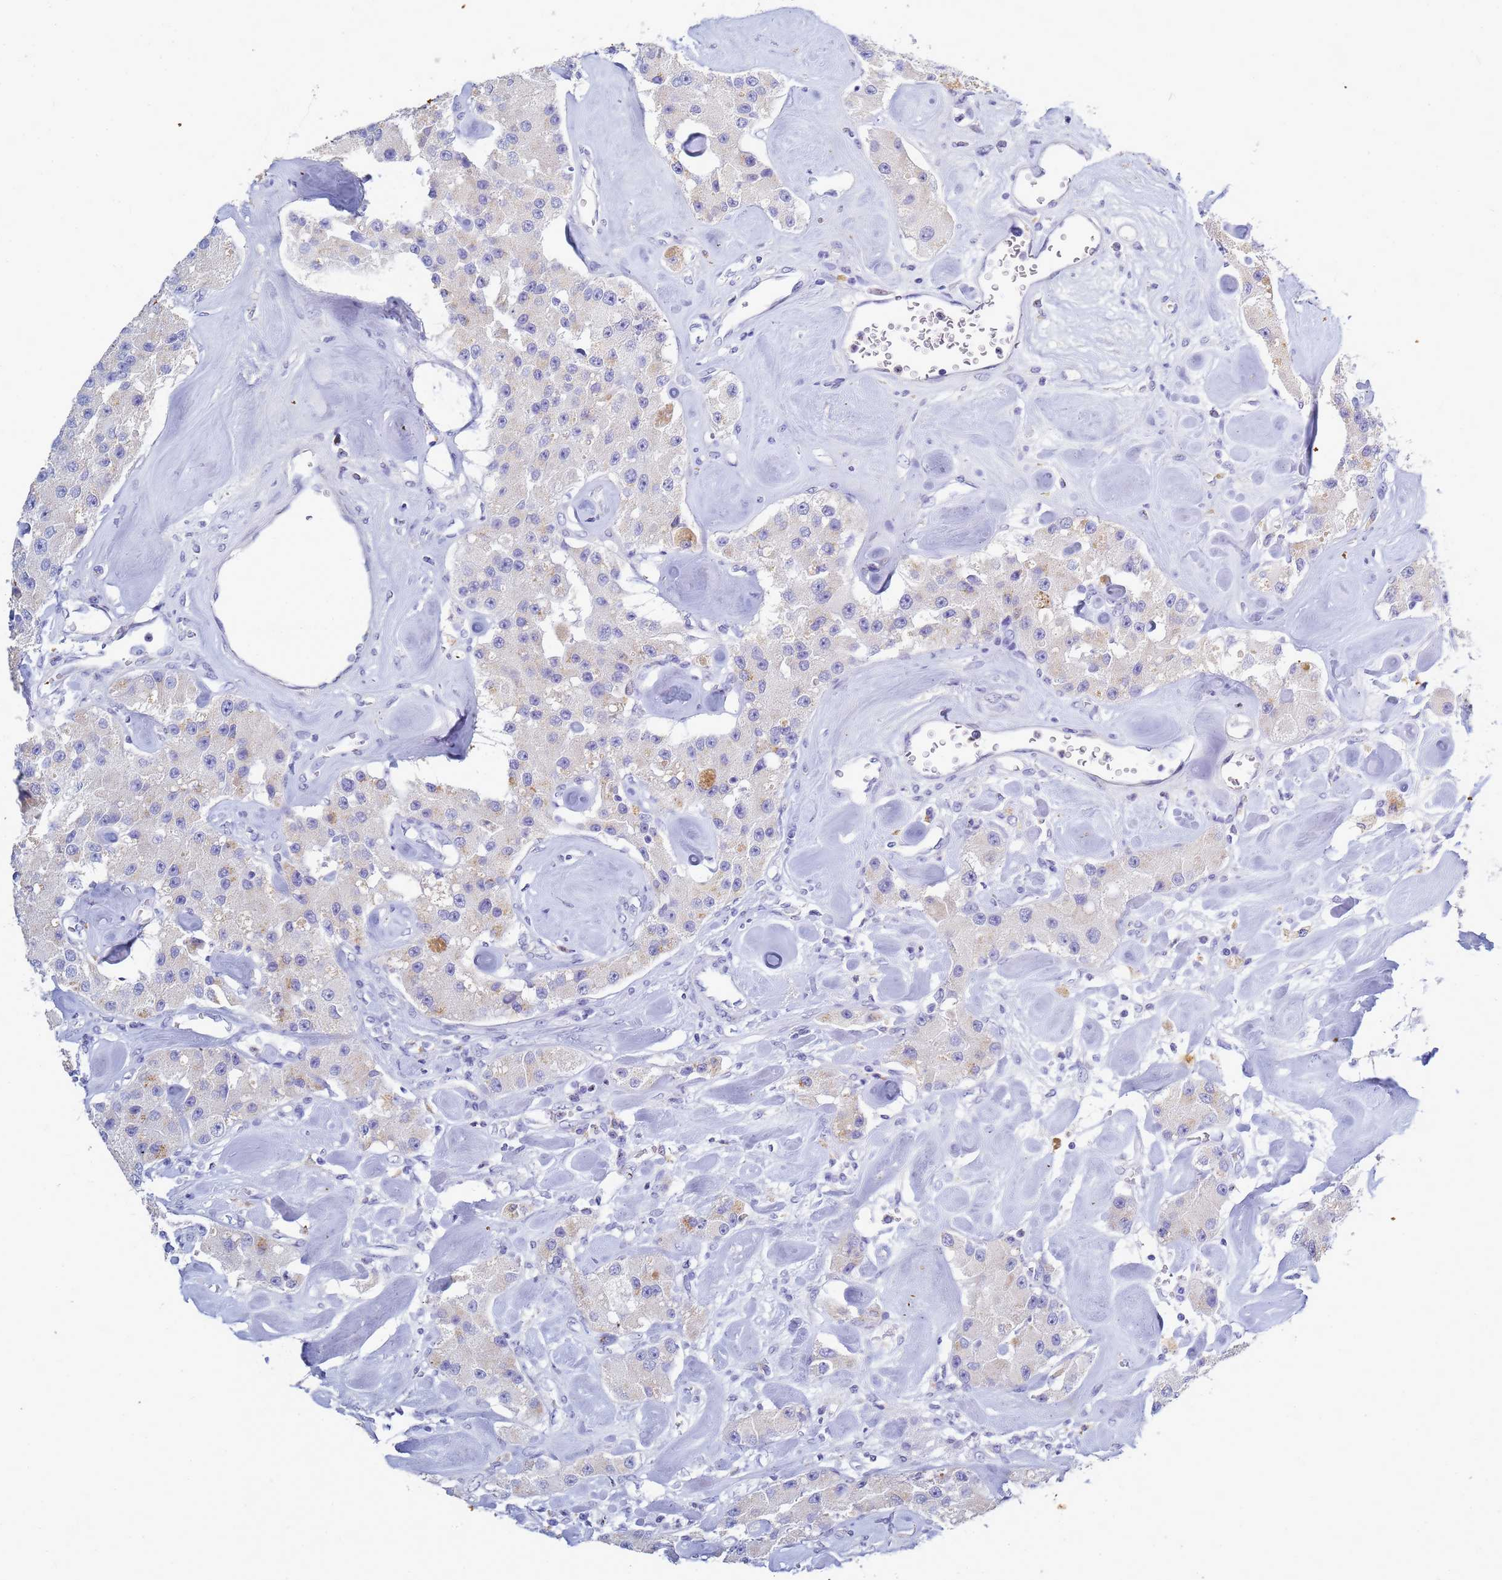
{"staining": {"intensity": "moderate", "quantity": "<25%", "location": "cytoplasmic/membranous"}, "tissue": "carcinoid", "cell_type": "Tumor cells", "image_type": "cancer", "snomed": [{"axis": "morphology", "description": "Carcinoid, malignant, NOS"}, {"axis": "topography", "description": "Pancreas"}], "caption": "The micrograph displays staining of carcinoid (malignant), revealing moderate cytoplasmic/membranous protein staining (brown color) within tumor cells. The staining was performed using DAB to visualize the protein expression in brown, while the nuclei were stained in blue with hematoxylin (Magnification: 20x).", "gene": "B3GNT8", "patient": {"sex": "male", "age": 41}}